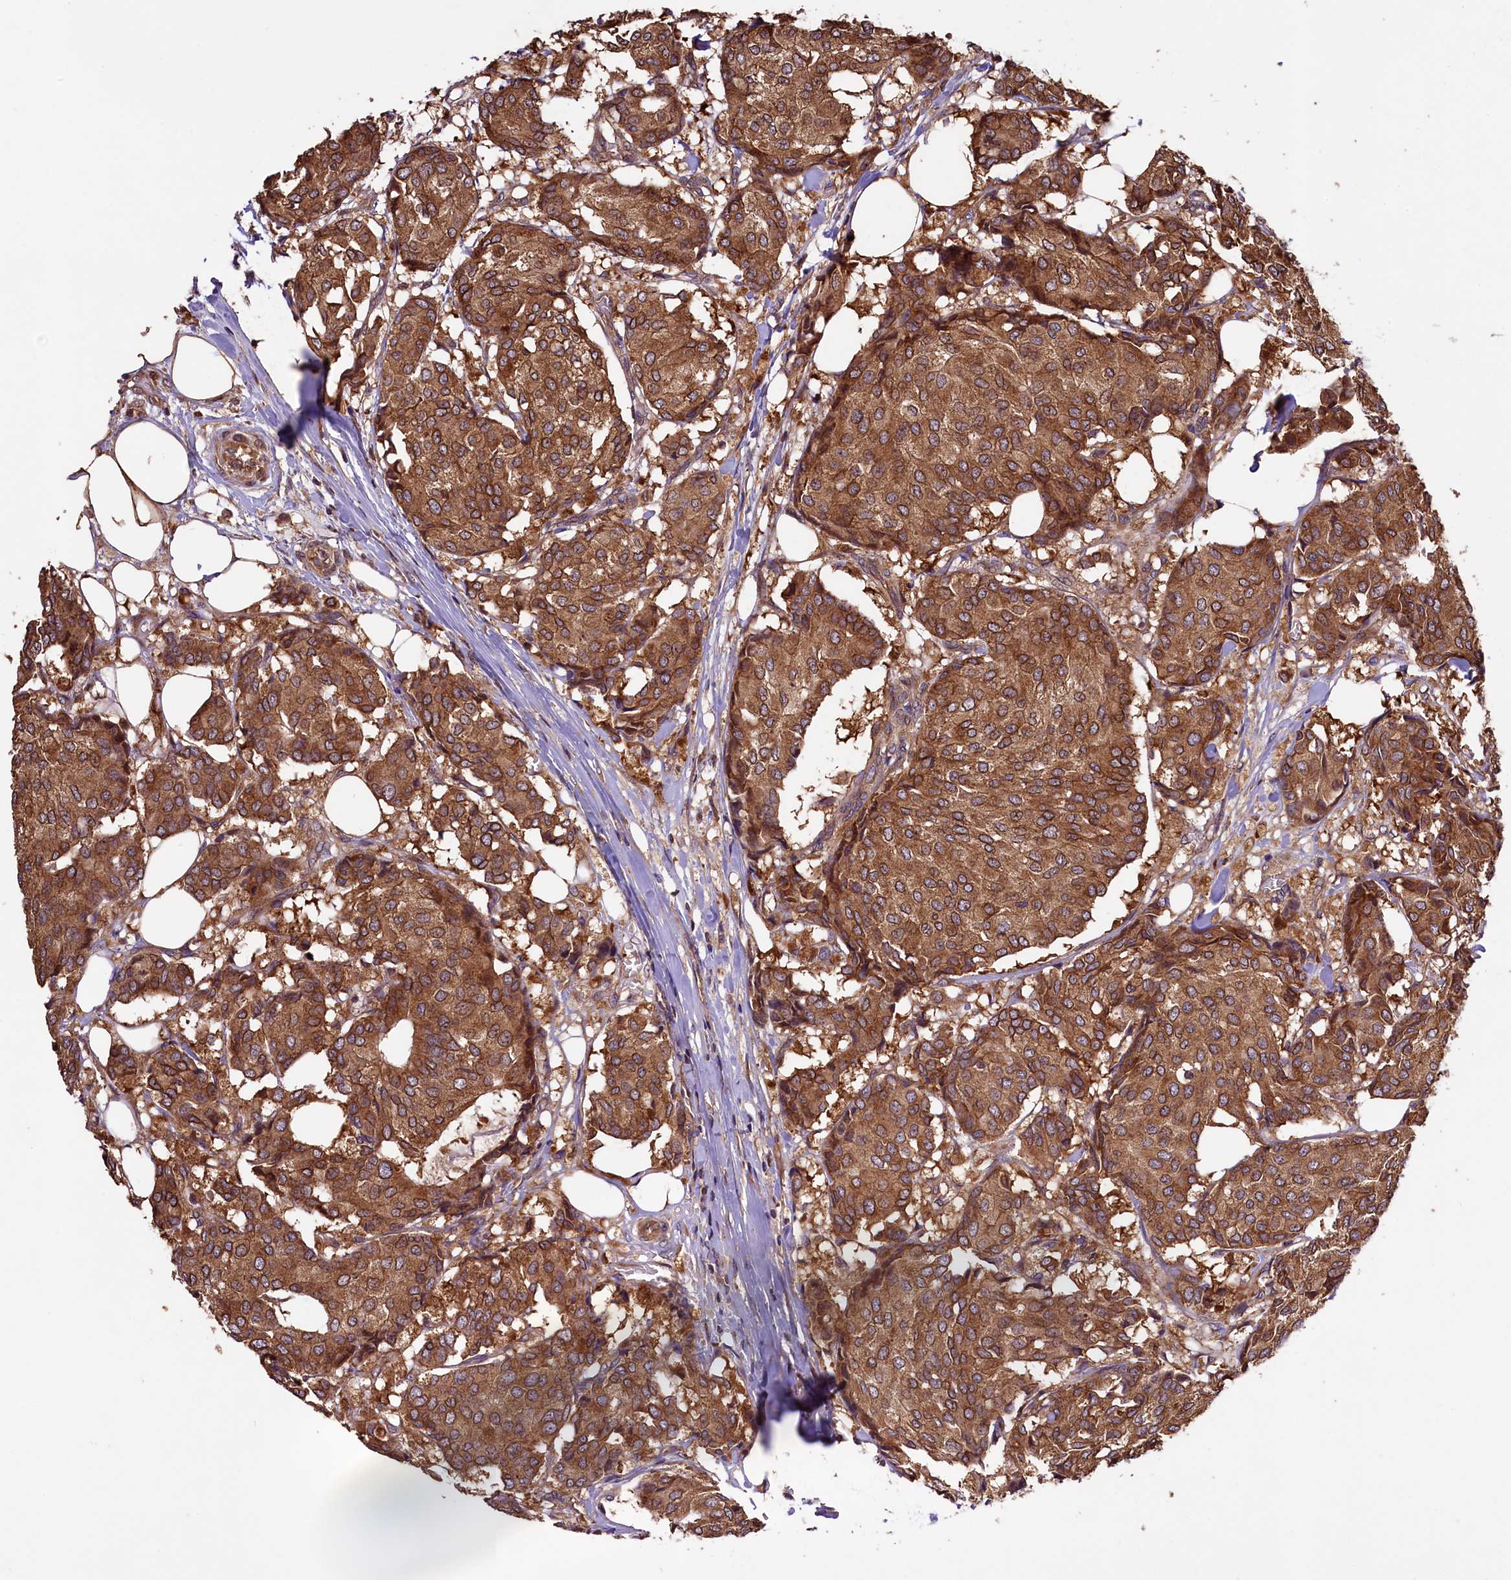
{"staining": {"intensity": "strong", "quantity": ">75%", "location": "cytoplasmic/membranous"}, "tissue": "breast cancer", "cell_type": "Tumor cells", "image_type": "cancer", "snomed": [{"axis": "morphology", "description": "Duct carcinoma"}, {"axis": "topography", "description": "Breast"}], "caption": "Immunohistochemical staining of human breast cancer (intraductal carcinoma) exhibits high levels of strong cytoplasmic/membranous protein expression in about >75% of tumor cells. Nuclei are stained in blue.", "gene": "KLC2", "patient": {"sex": "female", "age": 75}}